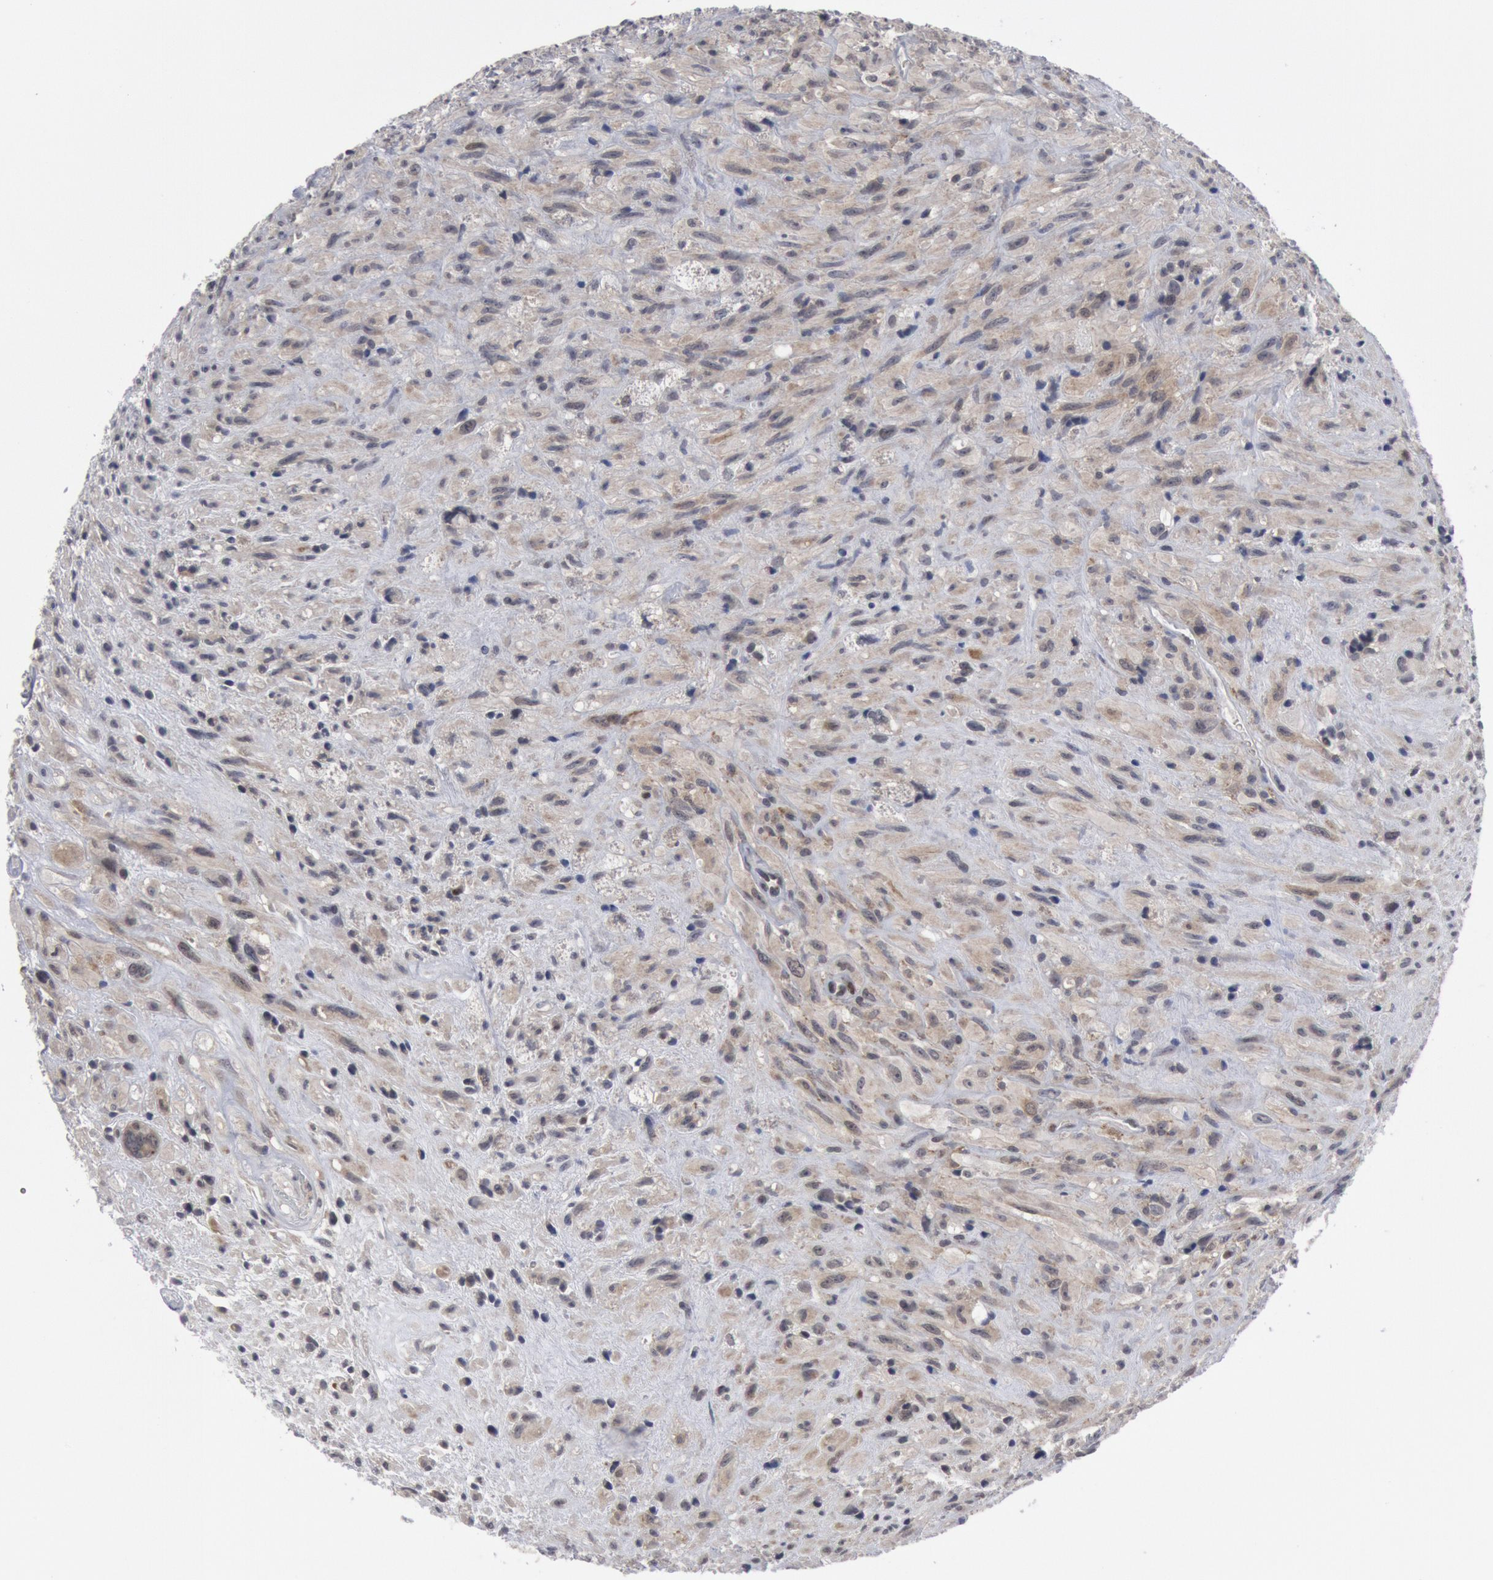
{"staining": {"intensity": "negative", "quantity": "none", "location": "none"}, "tissue": "glioma", "cell_type": "Tumor cells", "image_type": "cancer", "snomed": [{"axis": "morphology", "description": "Glioma, malignant, High grade"}, {"axis": "topography", "description": "Brain"}], "caption": "A micrograph of glioma stained for a protein exhibits no brown staining in tumor cells.", "gene": "FOXO1", "patient": {"sex": "male", "age": 48}}